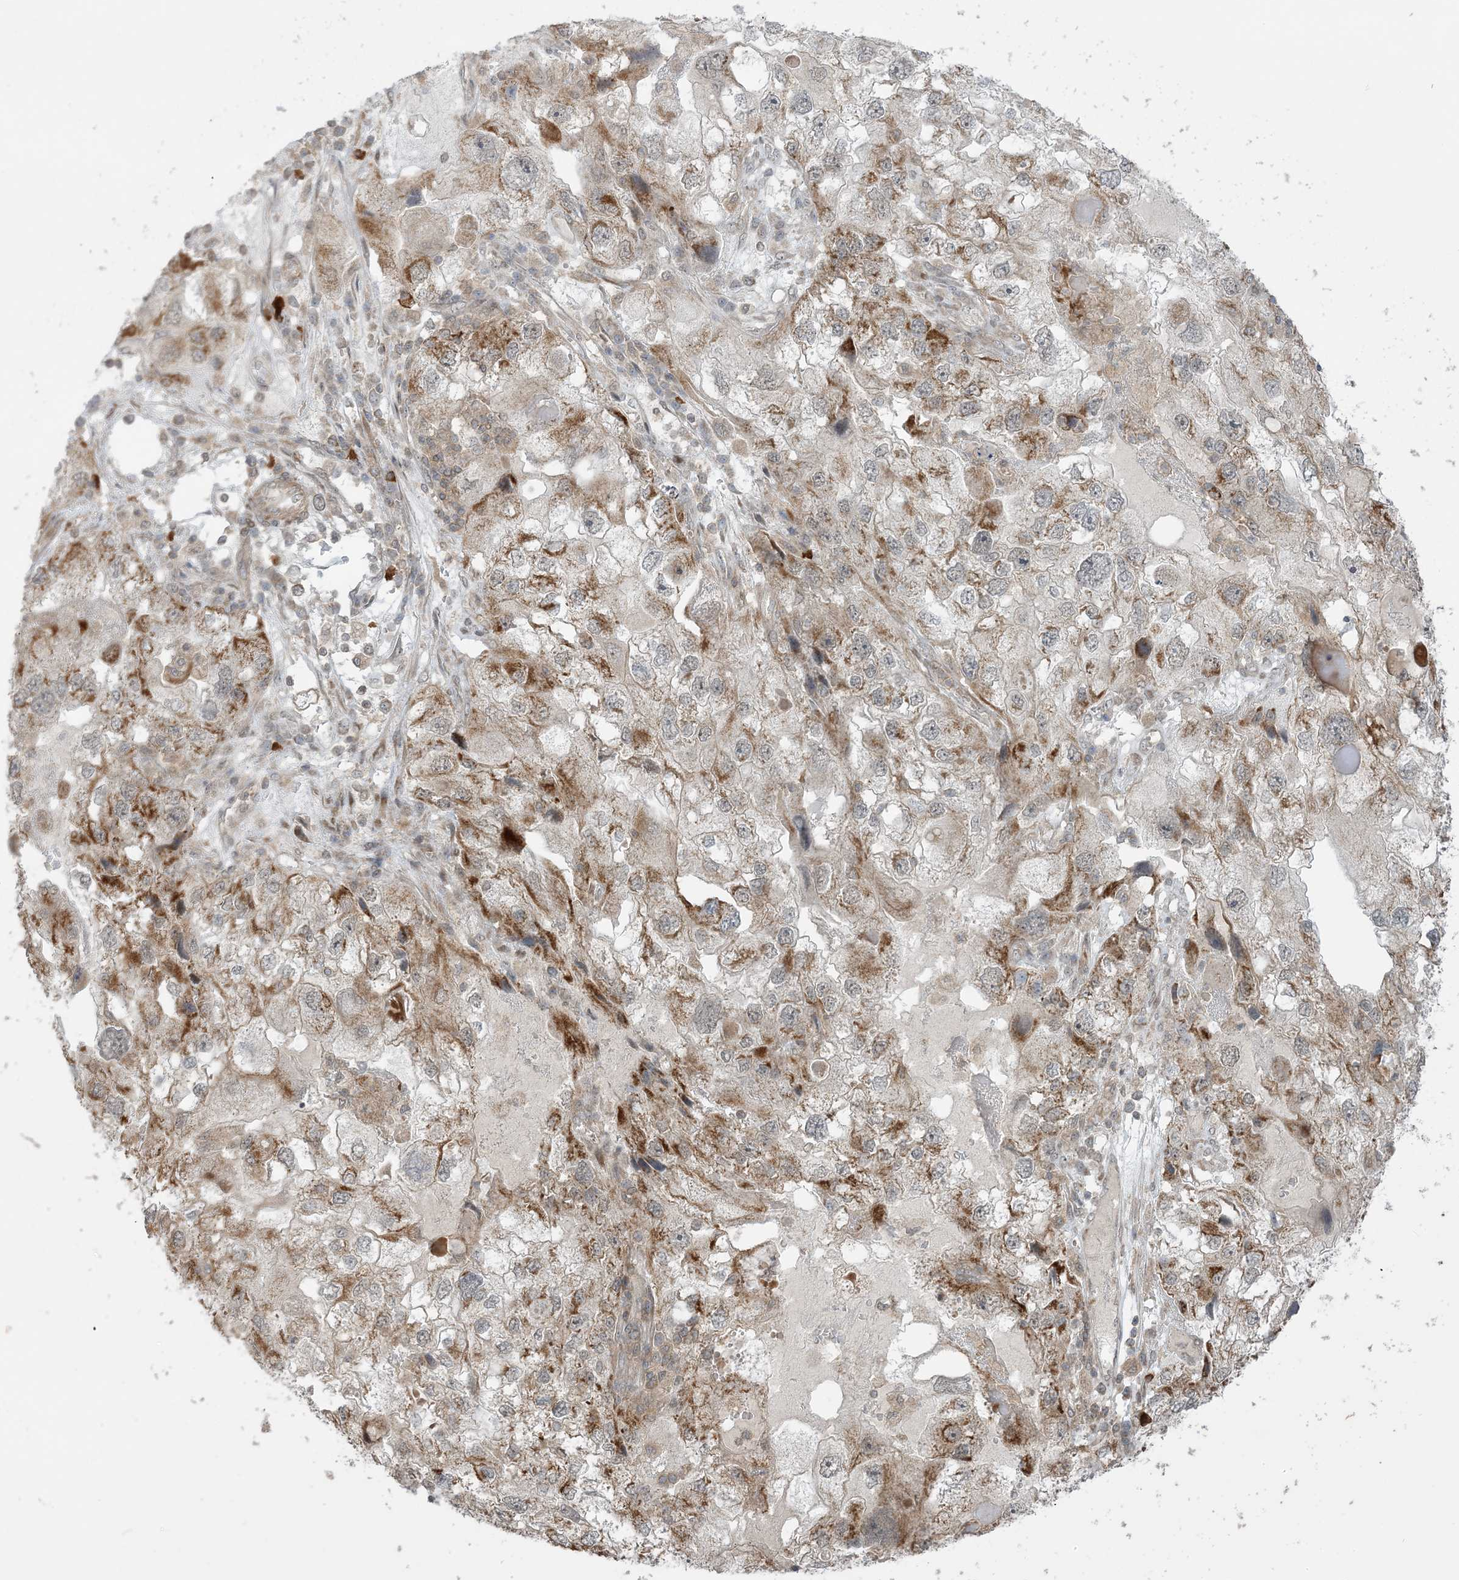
{"staining": {"intensity": "moderate", "quantity": "25%-75%", "location": "cytoplasmic/membranous"}, "tissue": "endometrial cancer", "cell_type": "Tumor cells", "image_type": "cancer", "snomed": [{"axis": "morphology", "description": "Adenocarcinoma, NOS"}, {"axis": "topography", "description": "Endometrium"}], "caption": "Endometrial cancer (adenocarcinoma) stained with a brown dye demonstrates moderate cytoplasmic/membranous positive expression in about 25%-75% of tumor cells.", "gene": "PHLDB2", "patient": {"sex": "female", "age": 49}}